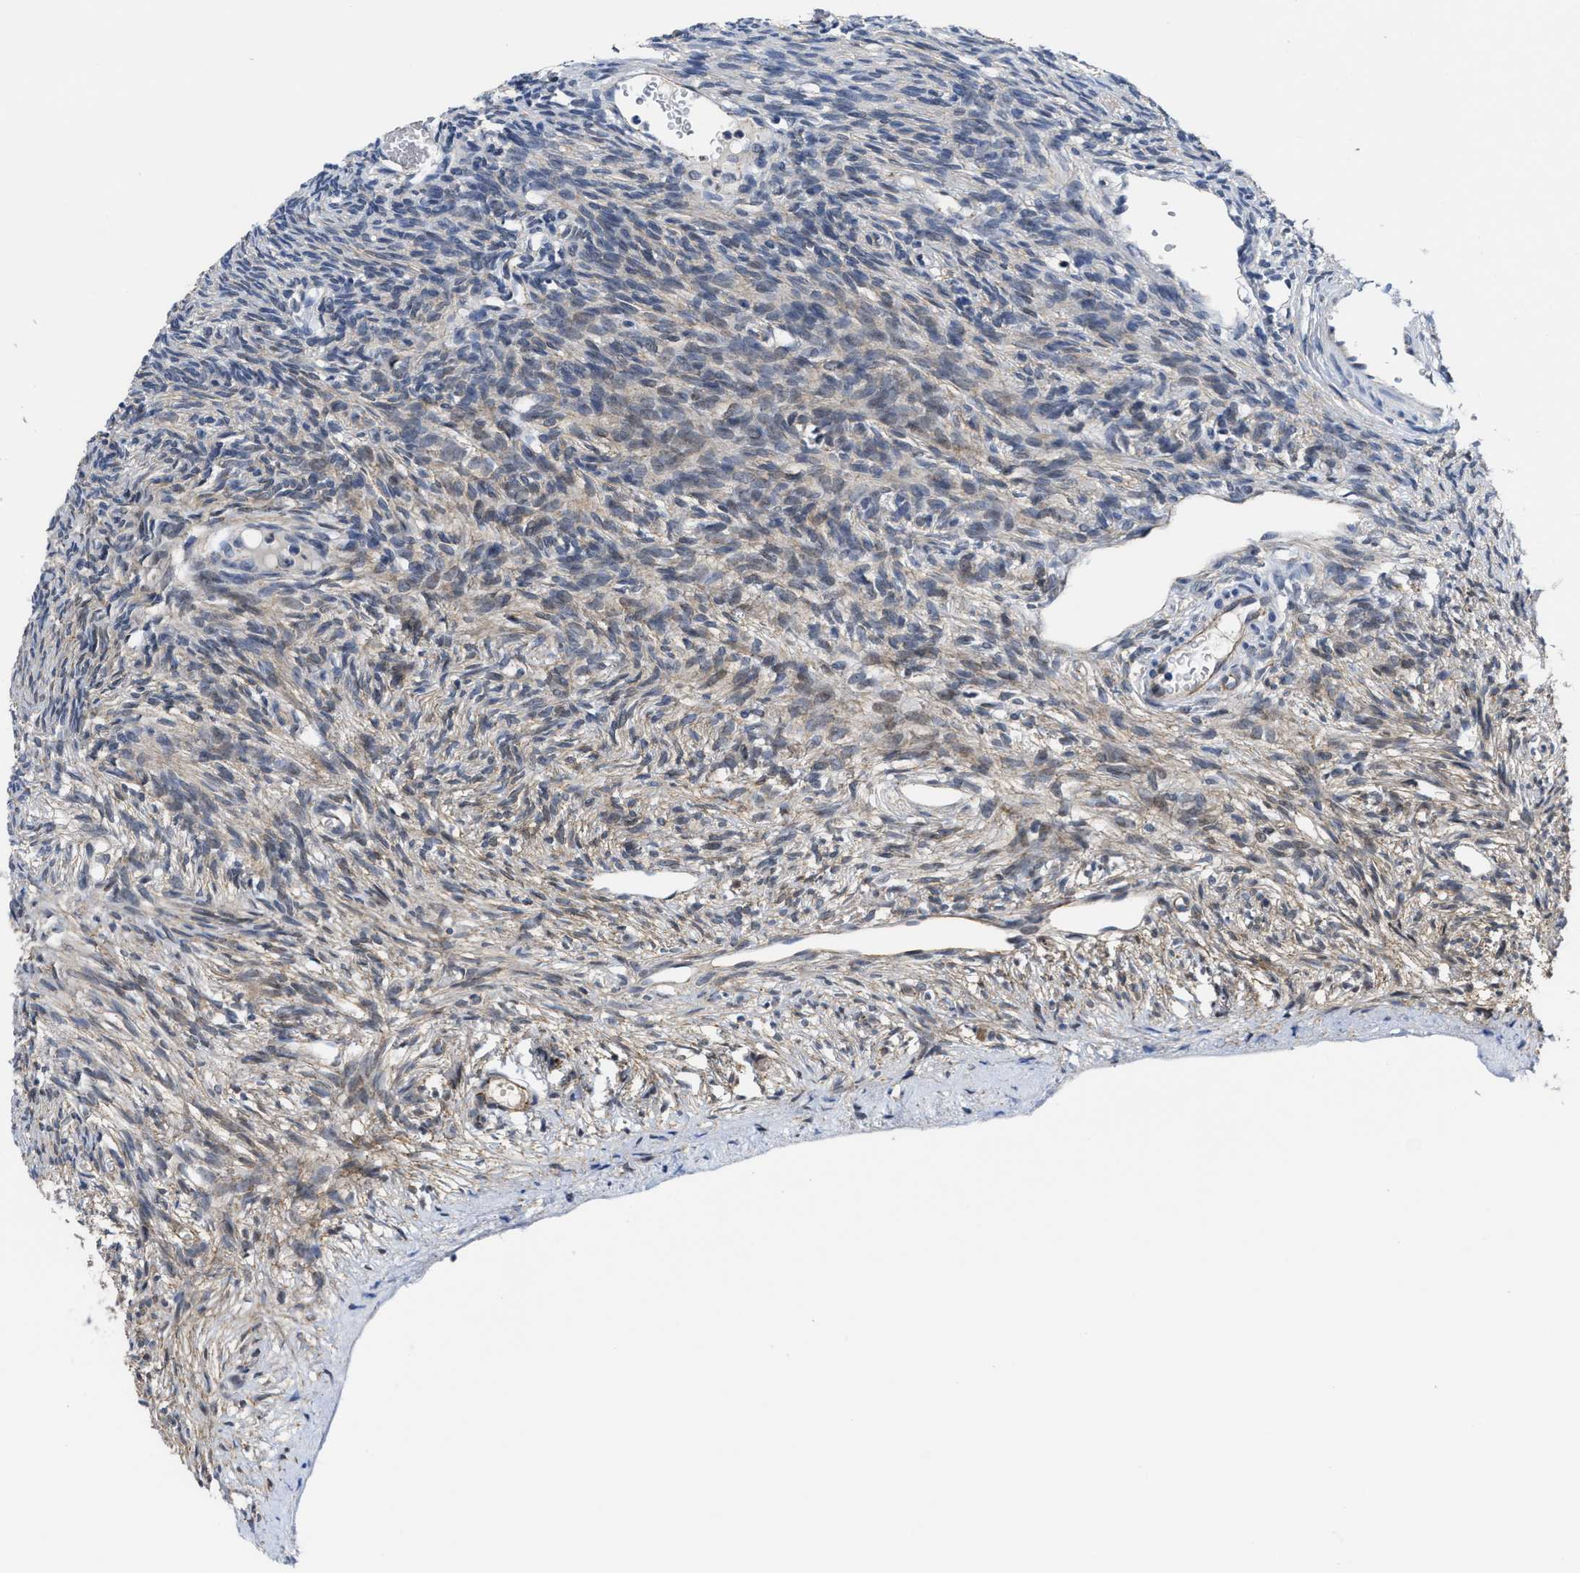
{"staining": {"intensity": "weak", "quantity": "<25%", "location": "cytoplasmic/membranous"}, "tissue": "ovary", "cell_type": "Ovarian stroma cells", "image_type": "normal", "snomed": [{"axis": "morphology", "description": "Normal tissue, NOS"}, {"axis": "topography", "description": "Ovary"}], "caption": "The micrograph demonstrates no significant expression in ovarian stroma cells of ovary.", "gene": "GHITM", "patient": {"sex": "female", "age": 33}}